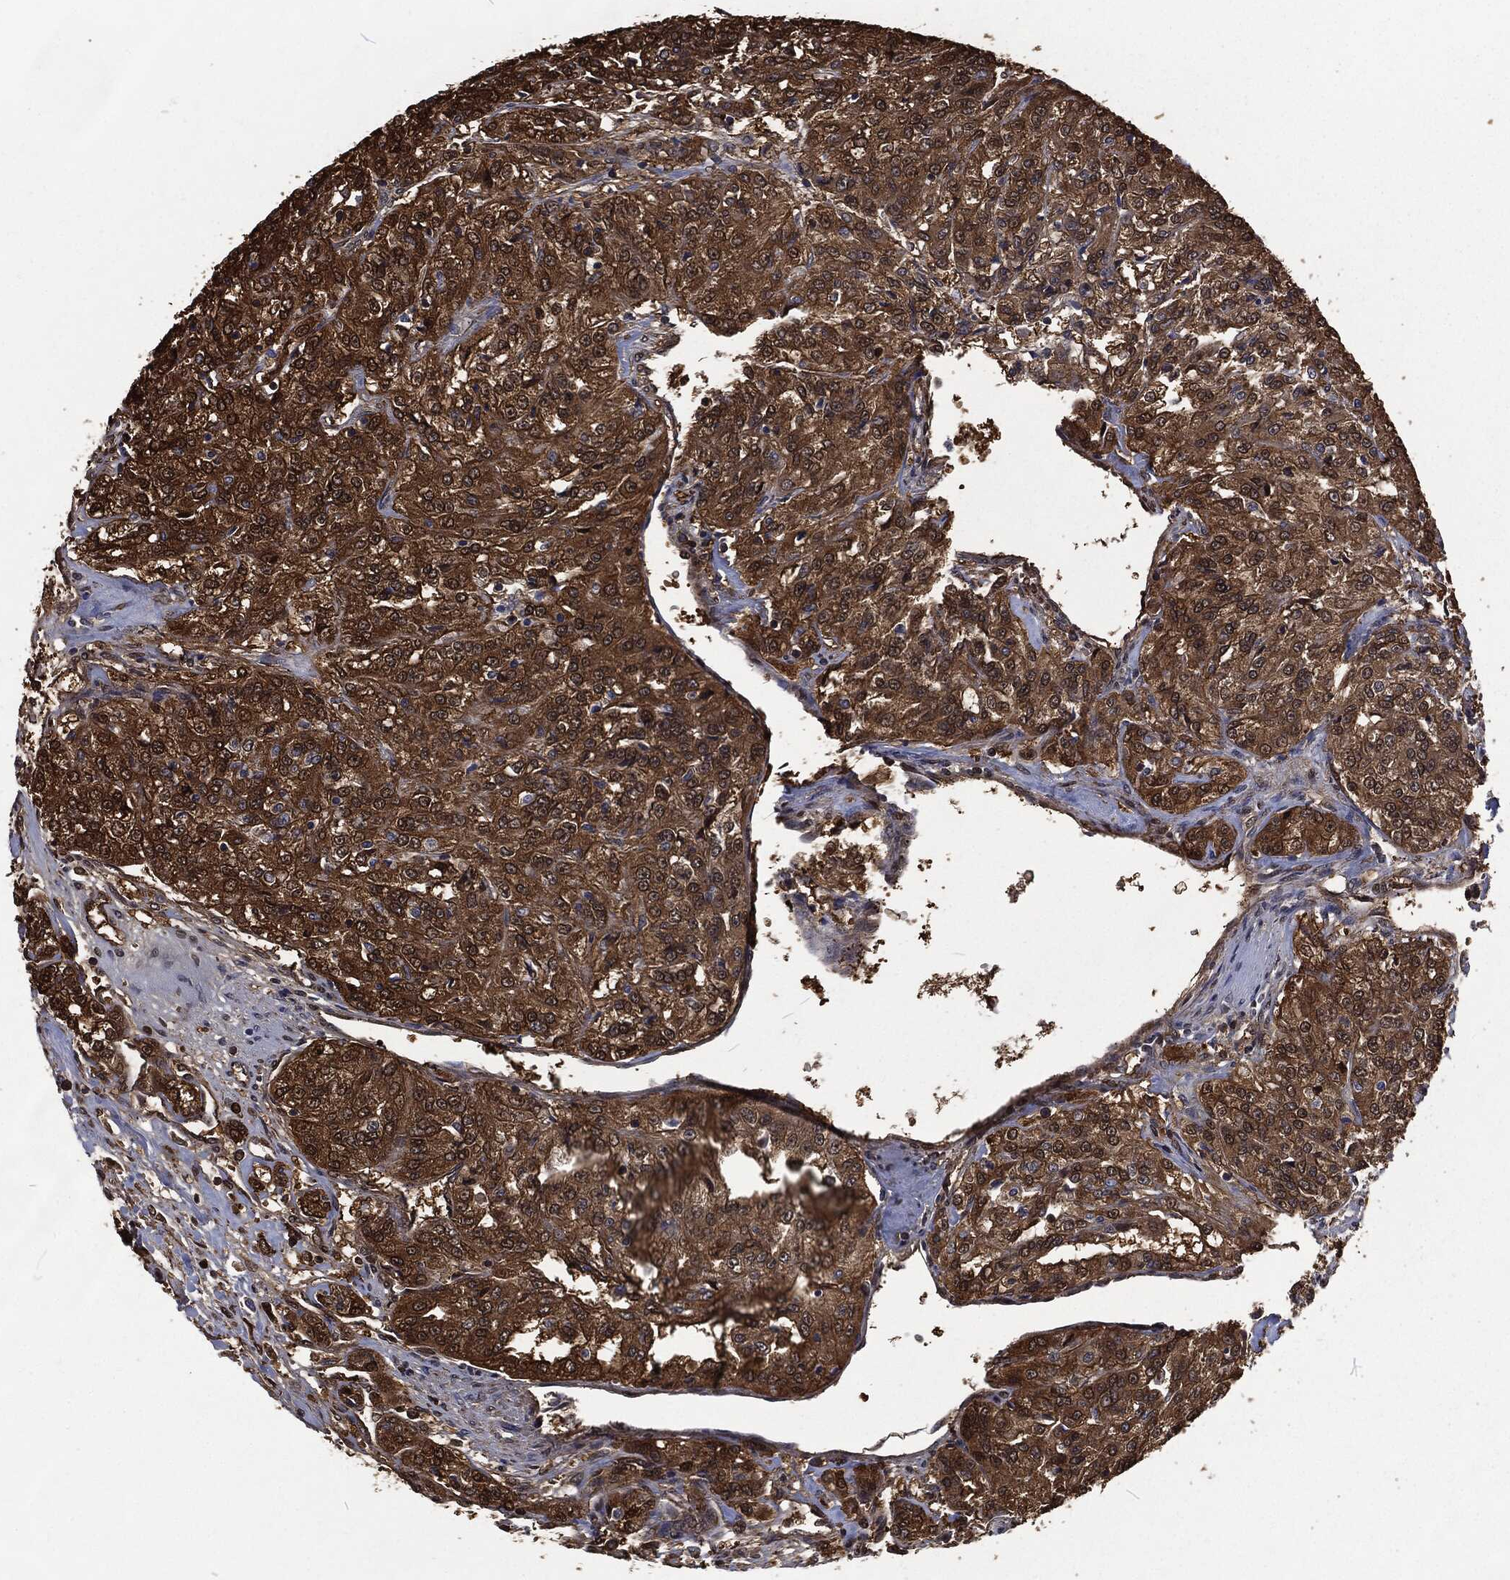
{"staining": {"intensity": "strong", "quantity": ">75%", "location": "cytoplasmic/membranous"}, "tissue": "renal cancer", "cell_type": "Tumor cells", "image_type": "cancer", "snomed": [{"axis": "morphology", "description": "Adenocarcinoma, NOS"}, {"axis": "topography", "description": "Kidney"}], "caption": "Protein analysis of renal adenocarcinoma tissue demonstrates strong cytoplasmic/membranous expression in about >75% of tumor cells.", "gene": "PRDX4", "patient": {"sex": "female", "age": 63}}